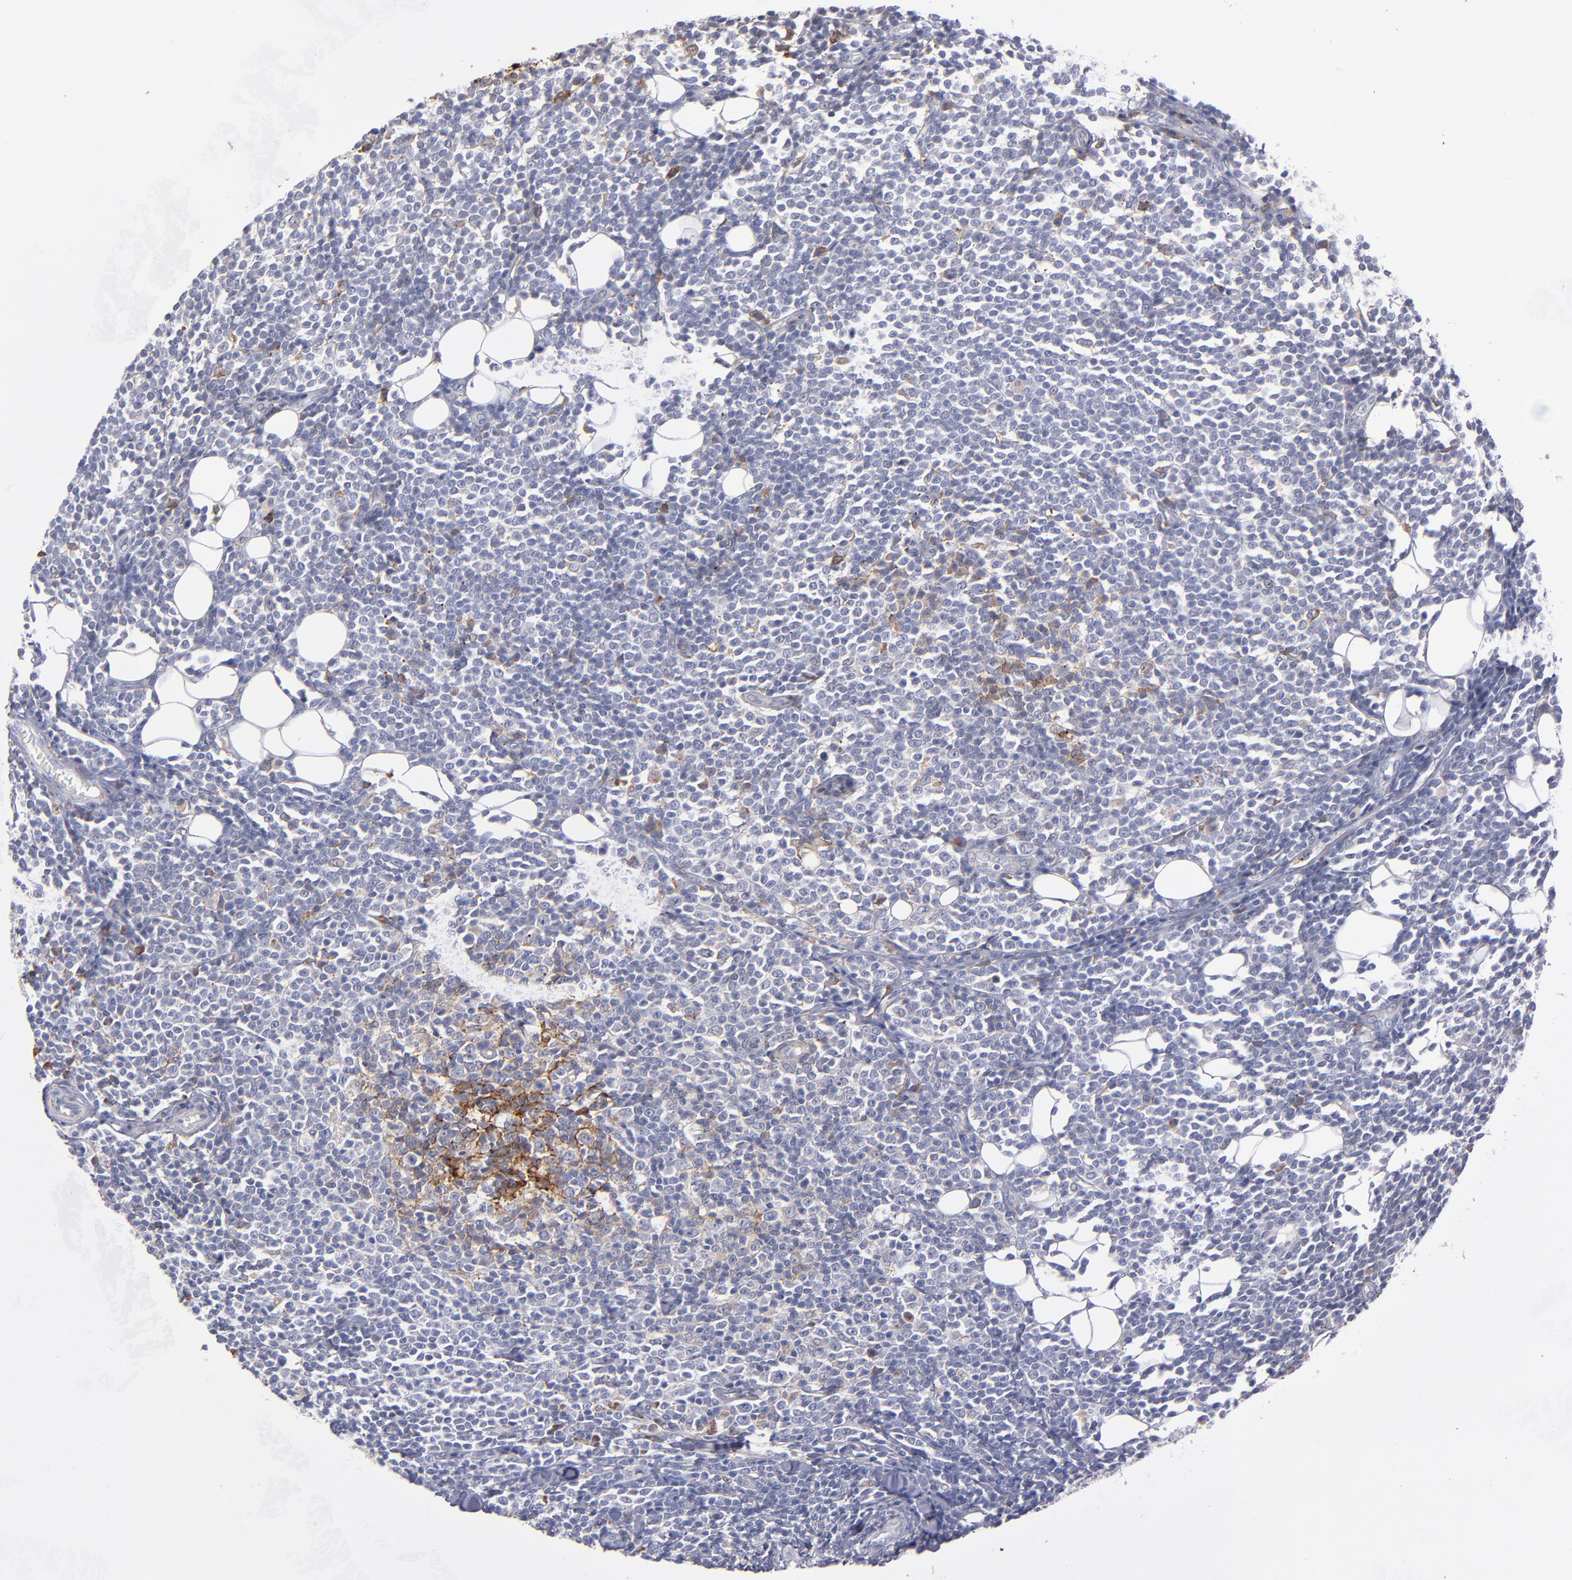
{"staining": {"intensity": "moderate", "quantity": "25%-75%", "location": "cytoplasmic/membranous"}, "tissue": "lymphoma", "cell_type": "Tumor cells", "image_type": "cancer", "snomed": [{"axis": "morphology", "description": "Malignant lymphoma, non-Hodgkin's type, Low grade"}, {"axis": "topography", "description": "Soft tissue"}], "caption": "A photomicrograph showing moderate cytoplasmic/membranous positivity in approximately 25%-75% of tumor cells in lymphoma, as visualized by brown immunohistochemical staining.", "gene": "MFGE8", "patient": {"sex": "male", "age": 92}}